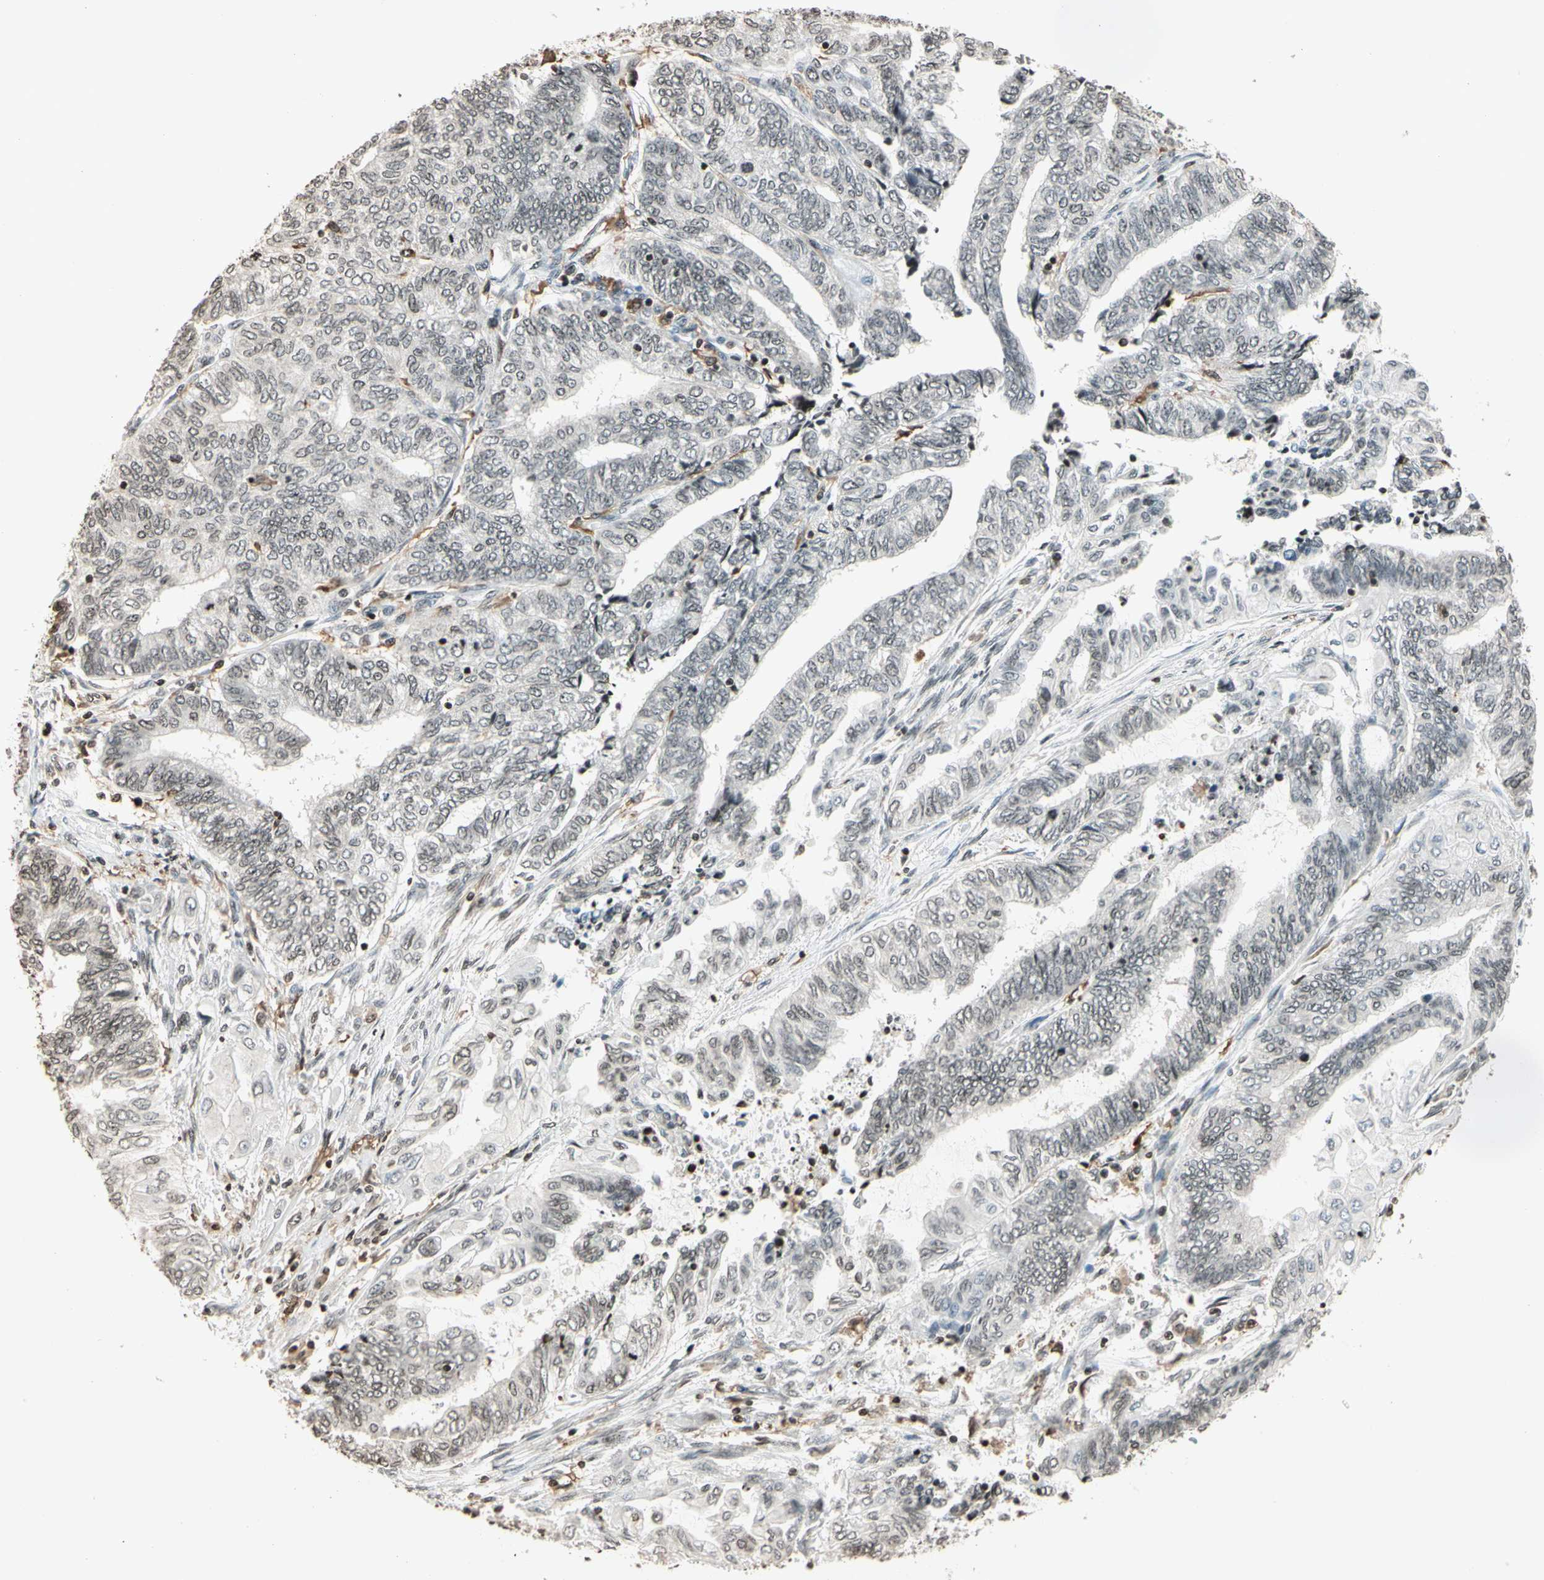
{"staining": {"intensity": "weak", "quantity": "<25%", "location": "nuclear"}, "tissue": "endometrial cancer", "cell_type": "Tumor cells", "image_type": "cancer", "snomed": [{"axis": "morphology", "description": "Adenocarcinoma, NOS"}, {"axis": "topography", "description": "Uterus"}, {"axis": "topography", "description": "Endometrium"}], "caption": "This histopathology image is of endometrial cancer stained with immunohistochemistry (IHC) to label a protein in brown with the nuclei are counter-stained blue. There is no positivity in tumor cells.", "gene": "FER", "patient": {"sex": "female", "age": 70}}